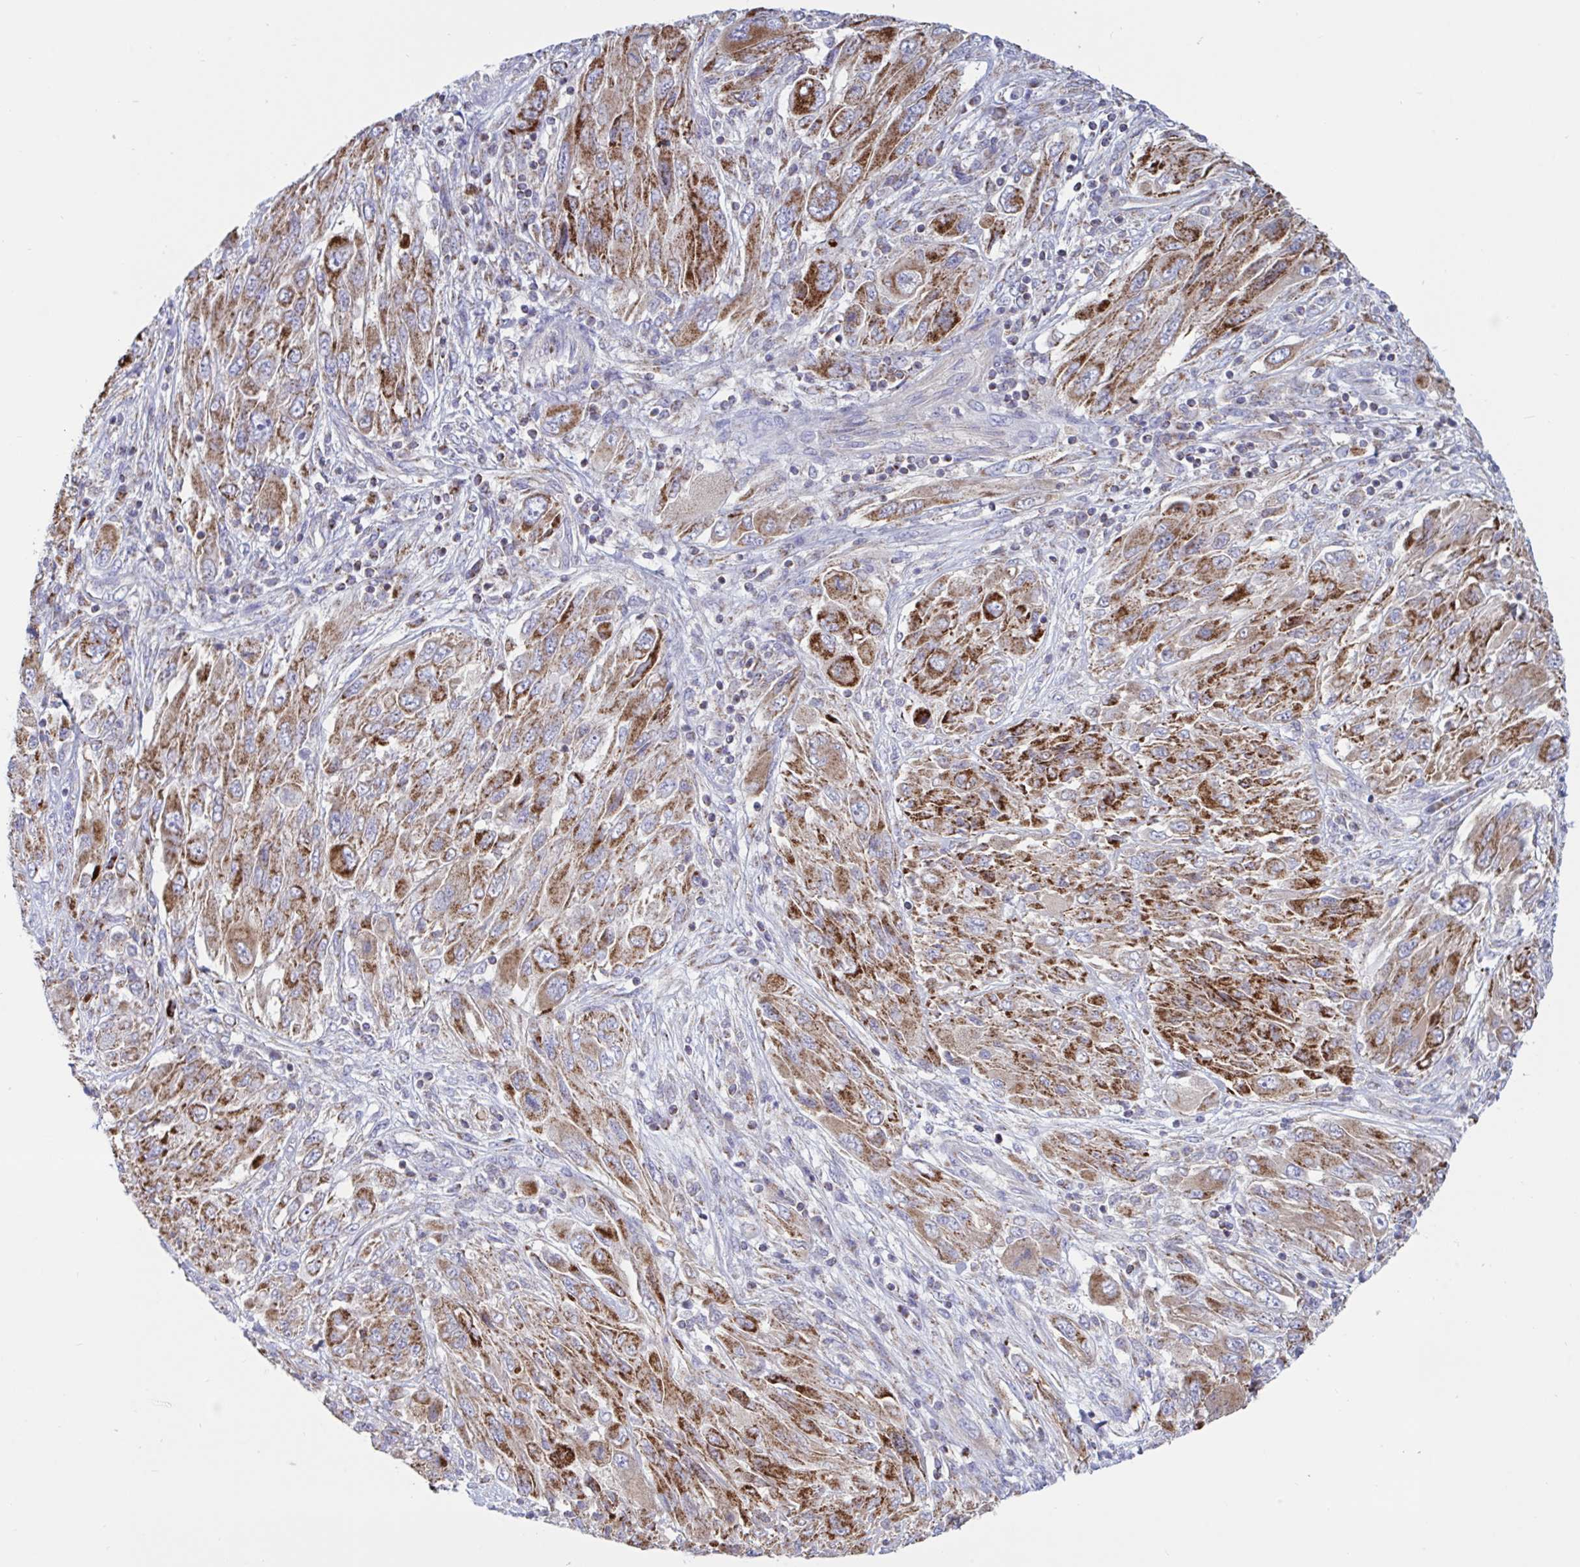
{"staining": {"intensity": "moderate", "quantity": ">75%", "location": "cytoplasmic/membranous"}, "tissue": "melanoma", "cell_type": "Tumor cells", "image_type": "cancer", "snomed": [{"axis": "morphology", "description": "Malignant melanoma, NOS"}, {"axis": "topography", "description": "Skin"}], "caption": "This histopathology image demonstrates IHC staining of human malignant melanoma, with medium moderate cytoplasmic/membranous expression in approximately >75% of tumor cells.", "gene": "HSPE1", "patient": {"sex": "female", "age": 91}}